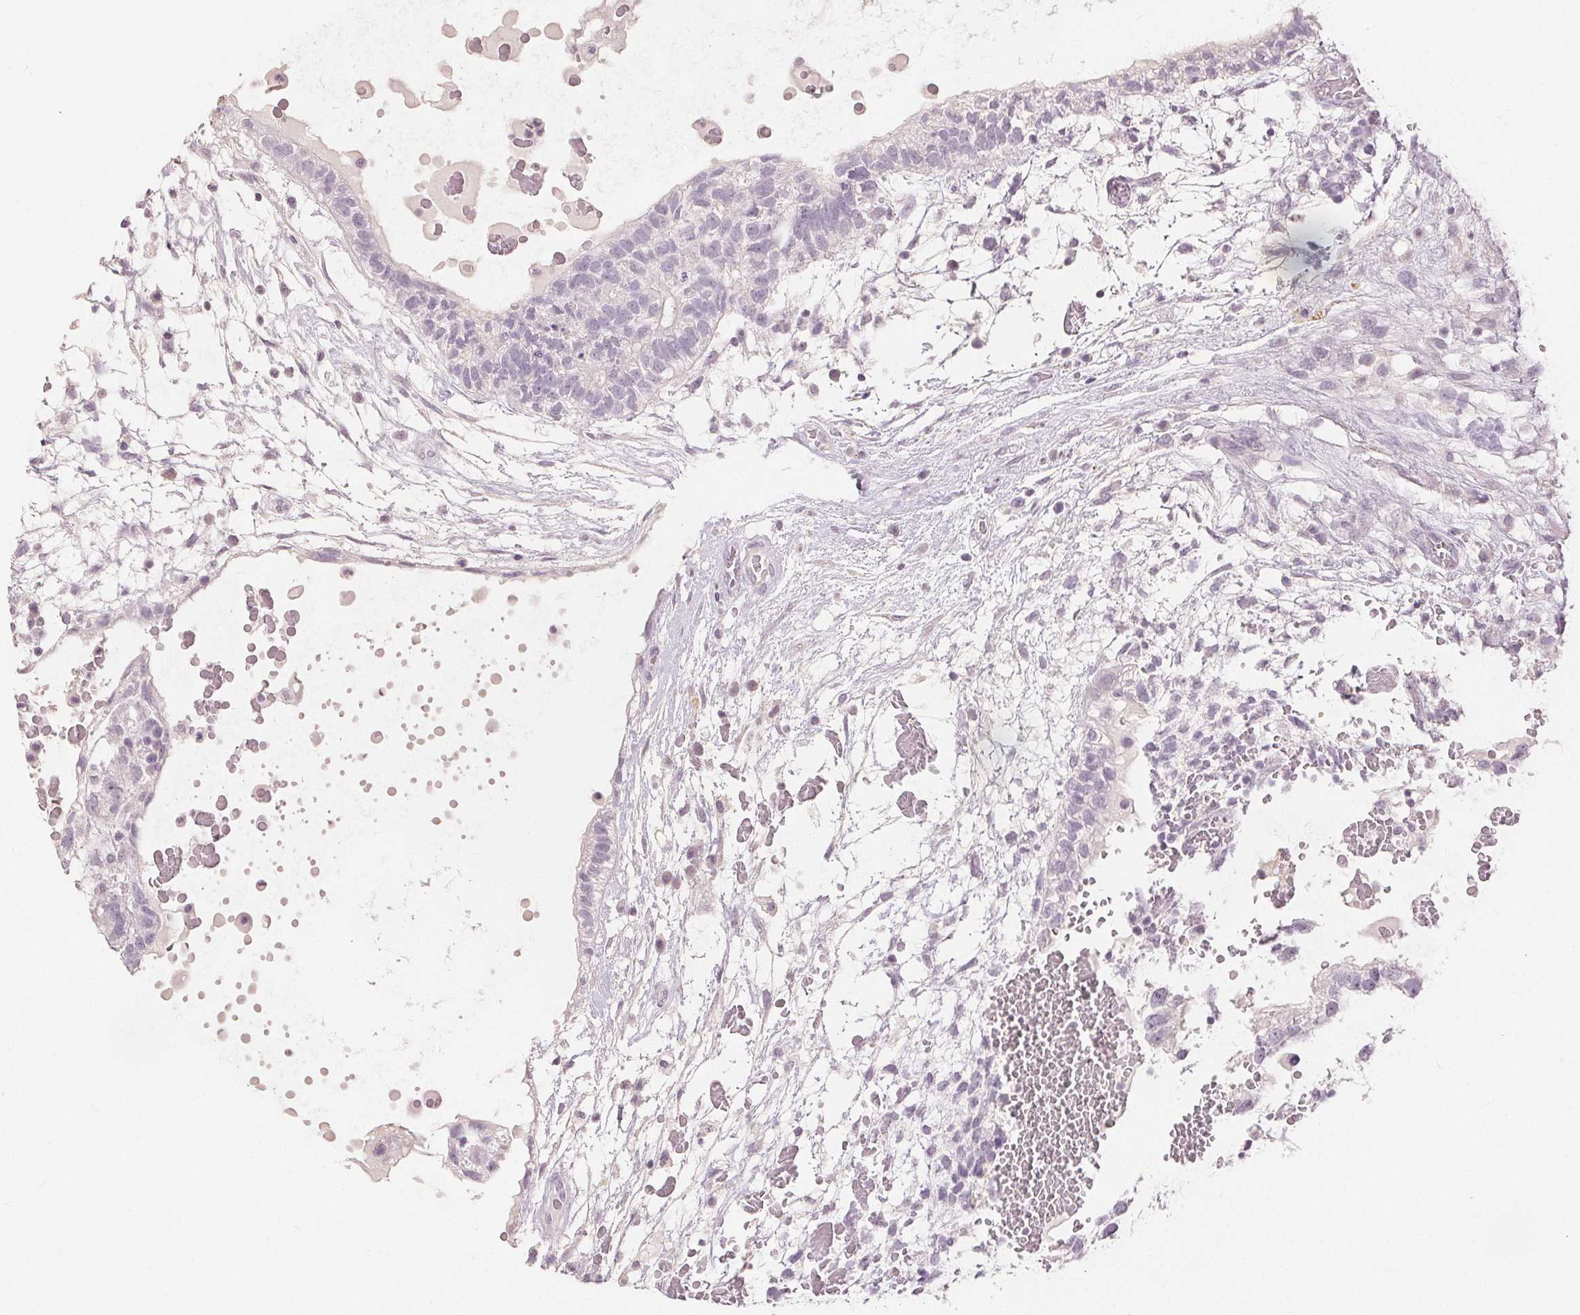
{"staining": {"intensity": "negative", "quantity": "none", "location": "none"}, "tissue": "testis cancer", "cell_type": "Tumor cells", "image_type": "cancer", "snomed": [{"axis": "morphology", "description": "Normal tissue, NOS"}, {"axis": "morphology", "description": "Carcinoma, Embryonal, NOS"}, {"axis": "topography", "description": "Testis"}], "caption": "High magnification brightfield microscopy of testis cancer stained with DAB (3,3'-diaminobenzidine) (brown) and counterstained with hematoxylin (blue): tumor cells show no significant positivity. The staining was performed using DAB (3,3'-diaminobenzidine) to visualize the protein expression in brown, while the nuclei were stained in blue with hematoxylin (Magnification: 20x).", "gene": "SLC27A5", "patient": {"sex": "male", "age": 32}}